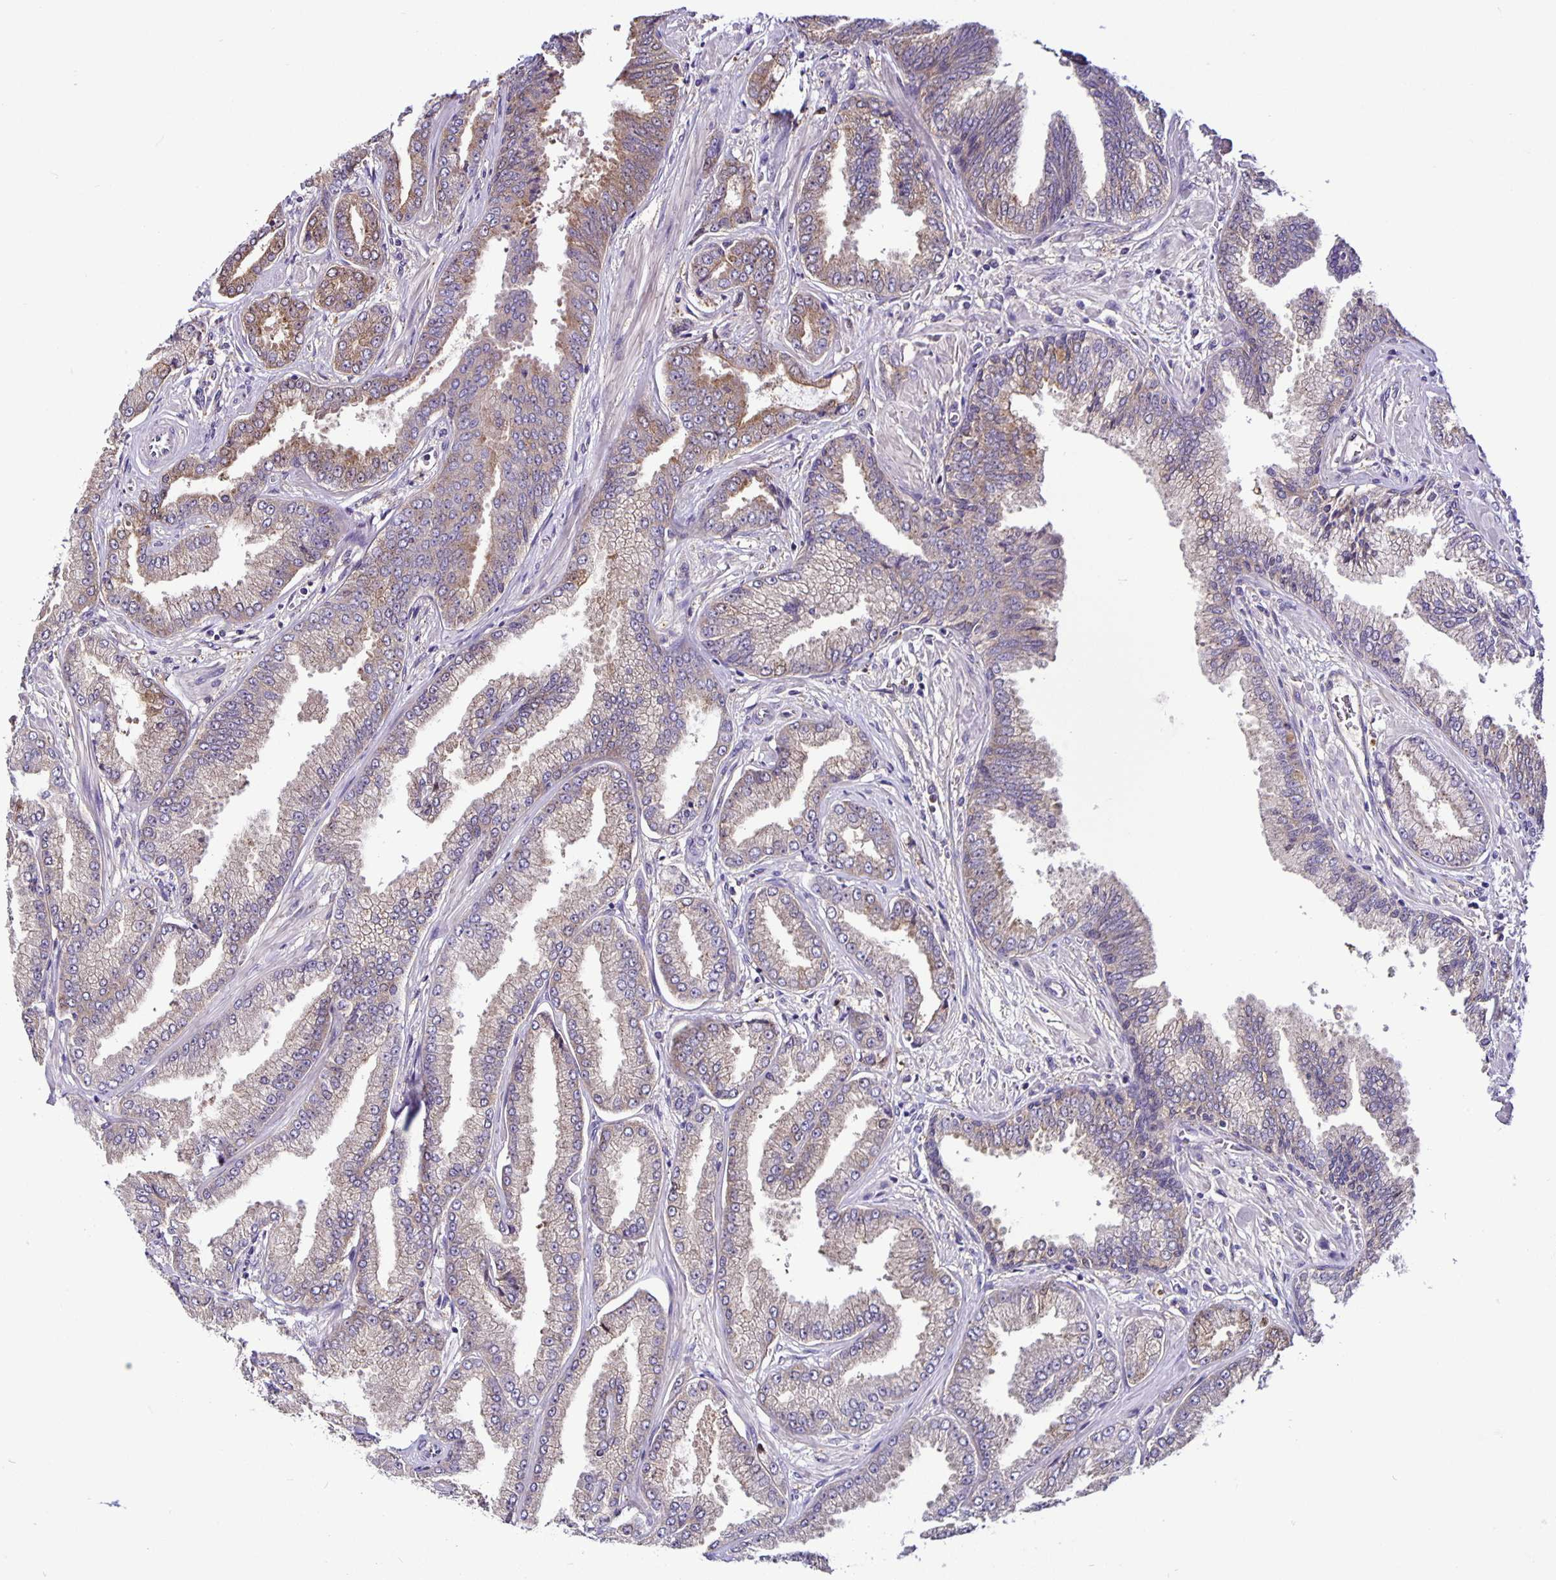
{"staining": {"intensity": "moderate", "quantity": "<25%", "location": "cytoplasmic/membranous"}, "tissue": "prostate cancer", "cell_type": "Tumor cells", "image_type": "cancer", "snomed": [{"axis": "morphology", "description": "Adenocarcinoma, Low grade"}, {"axis": "topography", "description": "Prostate"}], "caption": "The immunohistochemical stain shows moderate cytoplasmic/membranous staining in tumor cells of prostate cancer (low-grade adenocarcinoma) tissue. The protein of interest is stained brown, and the nuclei are stained in blue (DAB (3,3'-diaminobenzidine) IHC with brightfield microscopy, high magnification).", "gene": "SNX5", "patient": {"sex": "male", "age": 55}}